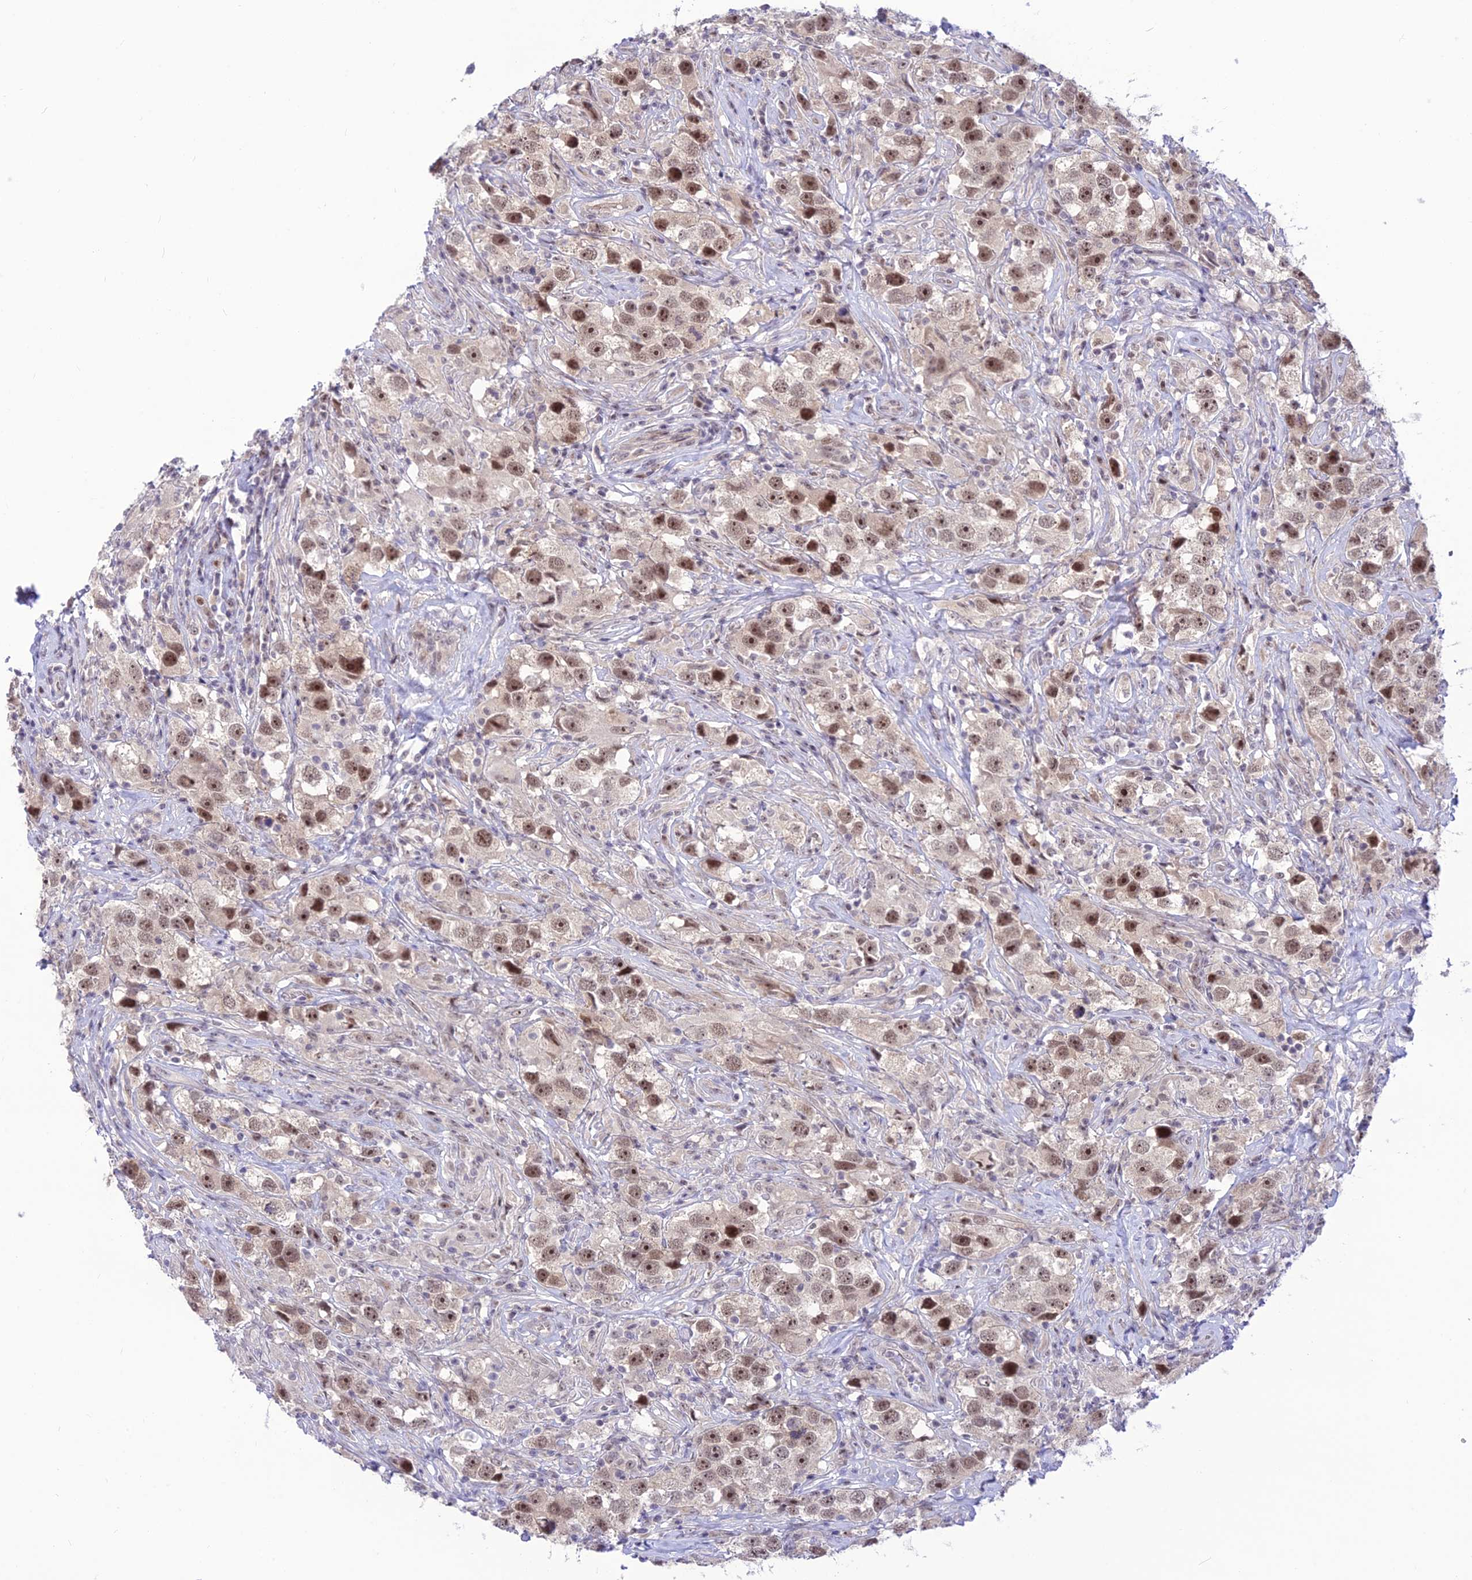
{"staining": {"intensity": "moderate", "quantity": ">75%", "location": "nuclear"}, "tissue": "testis cancer", "cell_type": "Tumor cells", "image_type": "cancer", "snomed": [{"axis": "morphology", "description": "Seminoma, NOS"}, {"axis": "topography", "description": "Testis"}], "caption": "IHC of human testis cancer reveals medium levels of moderate nuclear expression in about >75% of tumor cells.", "gene": "ASPDH", "patient": {"sex": "male", "age": 49}}